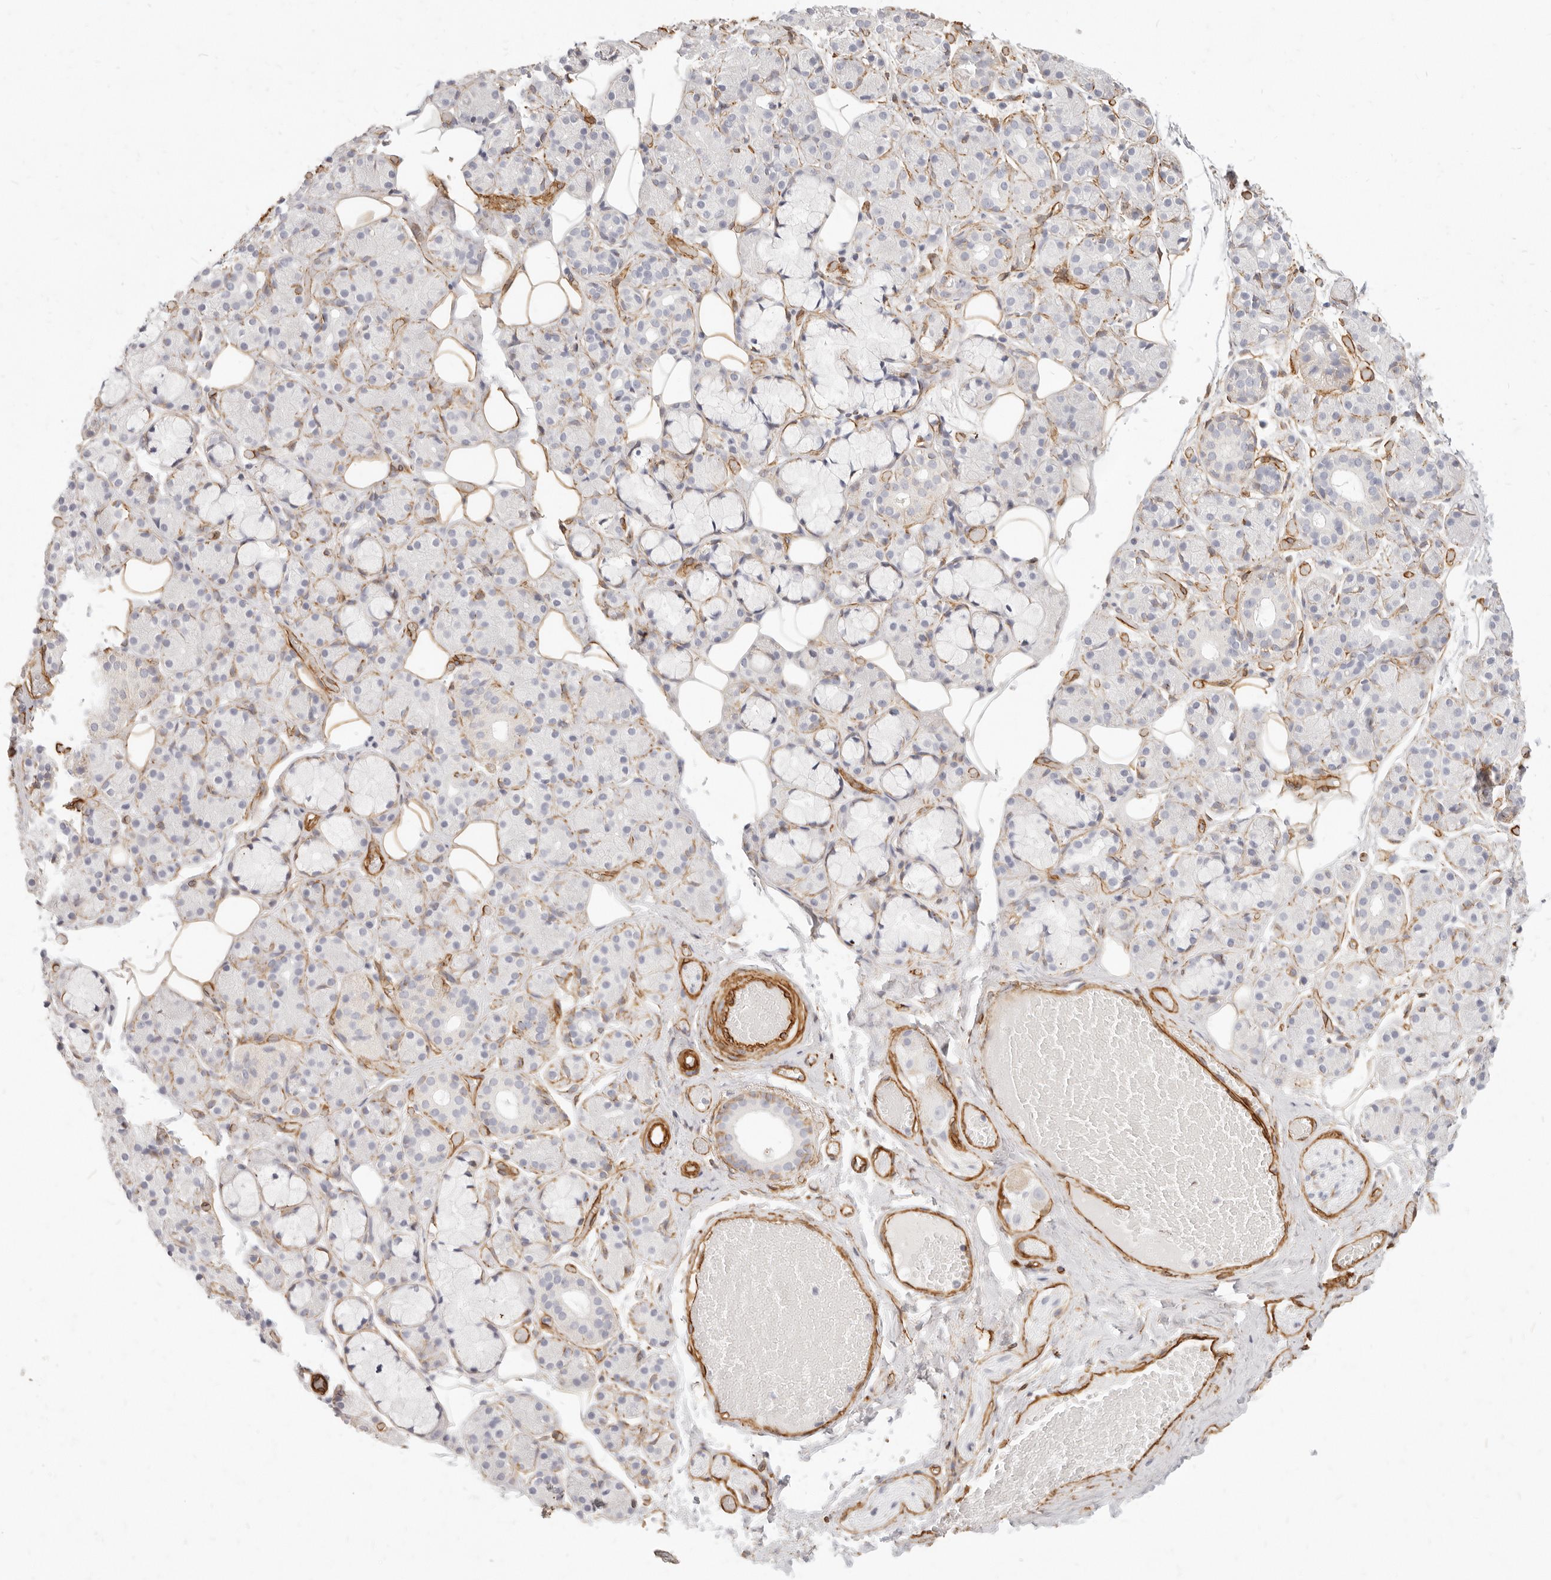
{"staining": {"intensity": "negative", "quantity": "none", "location": "none"}, "tissue": "salivary gland", "cell_type": "Glandular cells", "image_type": "normal", "snomed": [{"axis": "morphology", "description": "Normal tissue, NOS"}, {"axis": "topography", "description": "Salivary gland"}], "caption": "Salivary gland was stained to show a protein in brown. There is no significant expression in glandular cells. Nuclei are stained in blue.", "gene": "NUS1", "patient": {"sex": "male", "age": 63}}